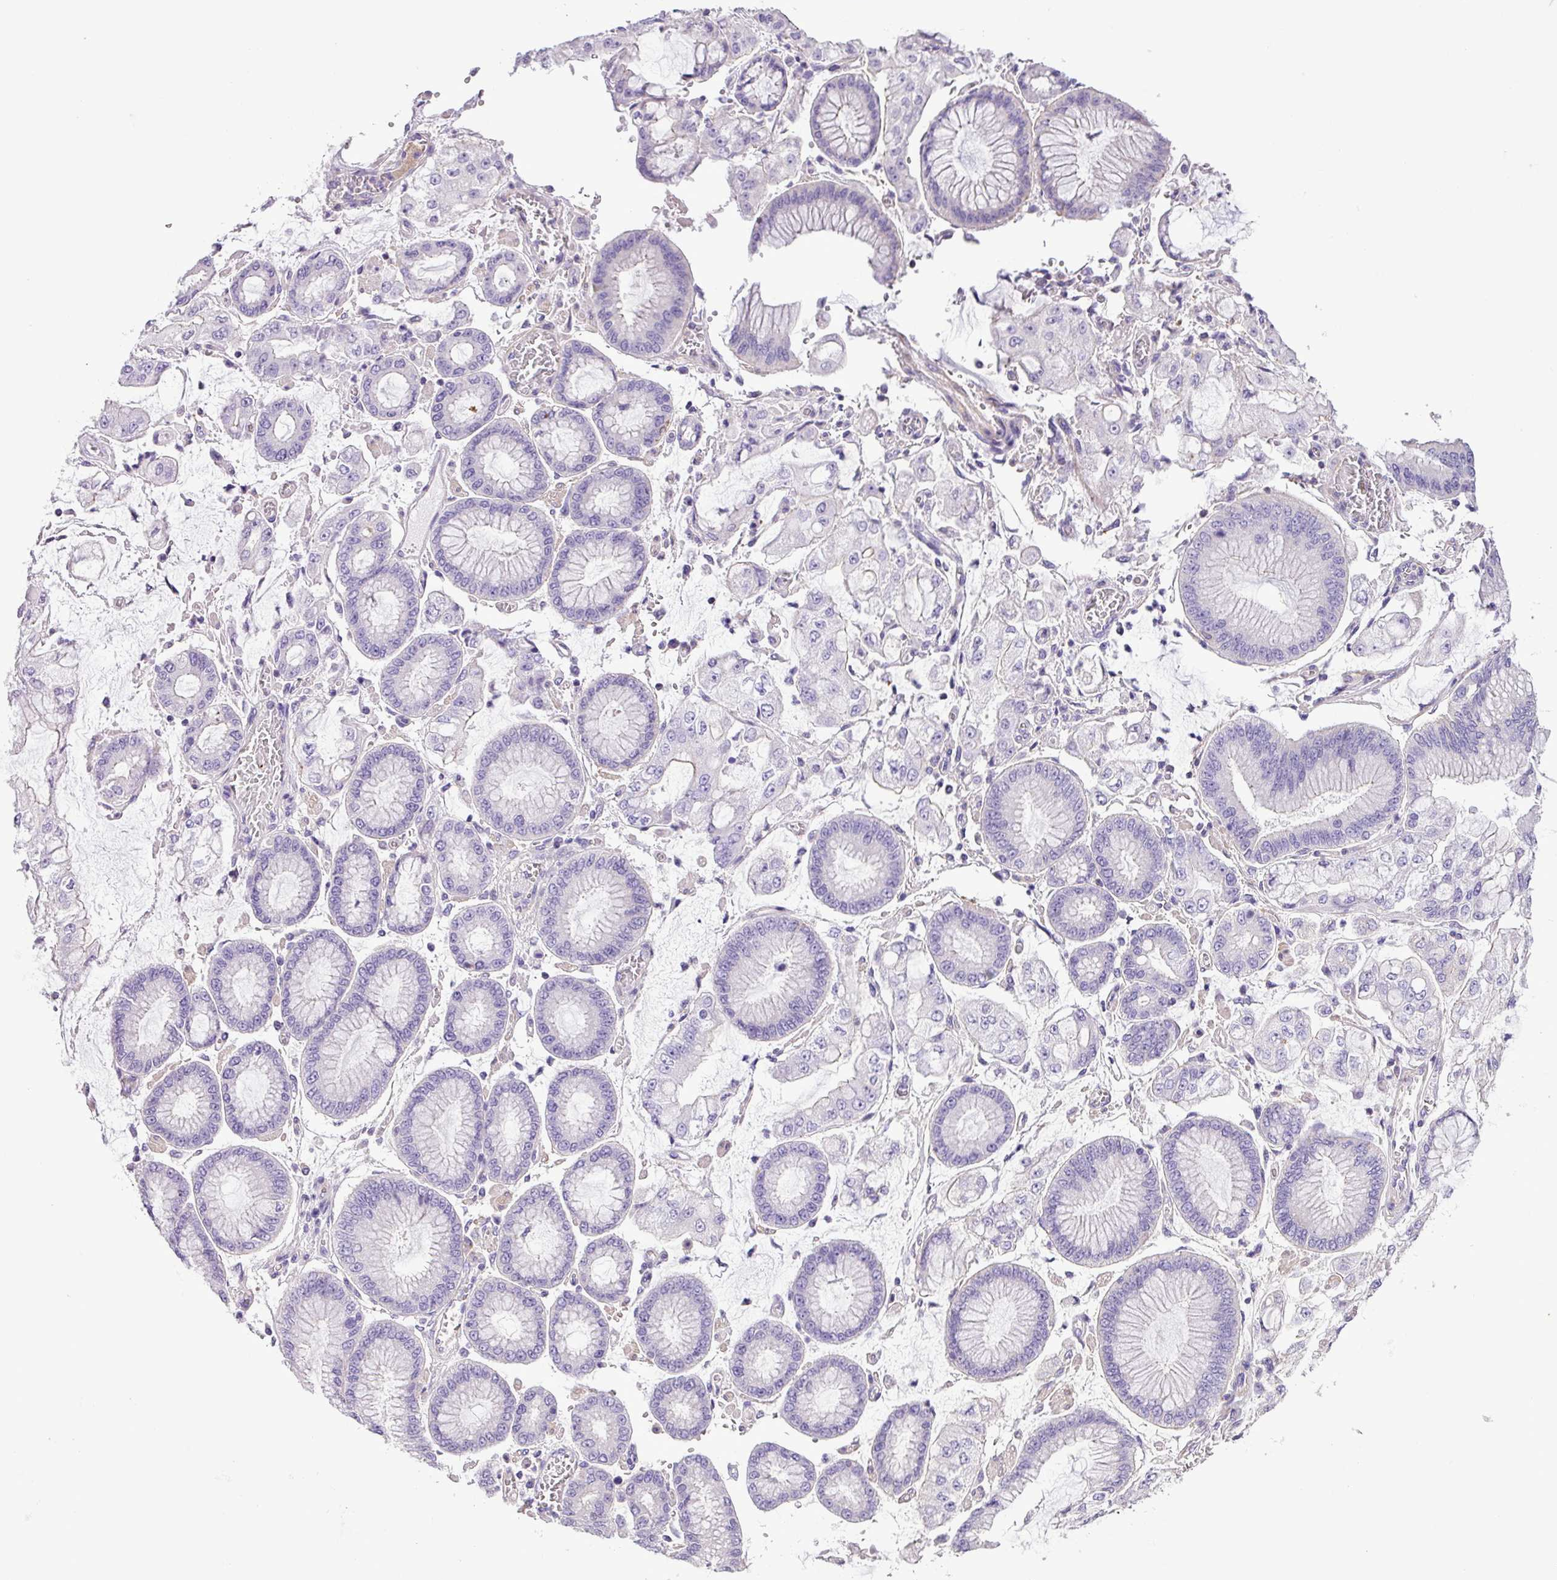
{"staining": {"intensity": "negative", "quantity": "none", "location": "none"}, "tissue": "stomach cancer", "cell_type": "Tumor cells", "image_type": "cancer", "snomed": [{"axis": "morphology", "description": "Adenocarcinoma, NOS"}, {"axis": "topography", "description": "Stomach"}], "caption": "DAB (3,3'-diaminobenzidine) immunohistochemical staining of stomach cancer (adenocarcinoma) demonstrates no significant staining in tumor cells. The staining was performed using DAB (3,3'-diaminobenzidine) to visualize the protein expression in brown, while the nuclei were stained in blue with hematoxylin (Magnification: 20x).", "gene": "ZNF334", "patient": {"sex": "male", "age": 76}}